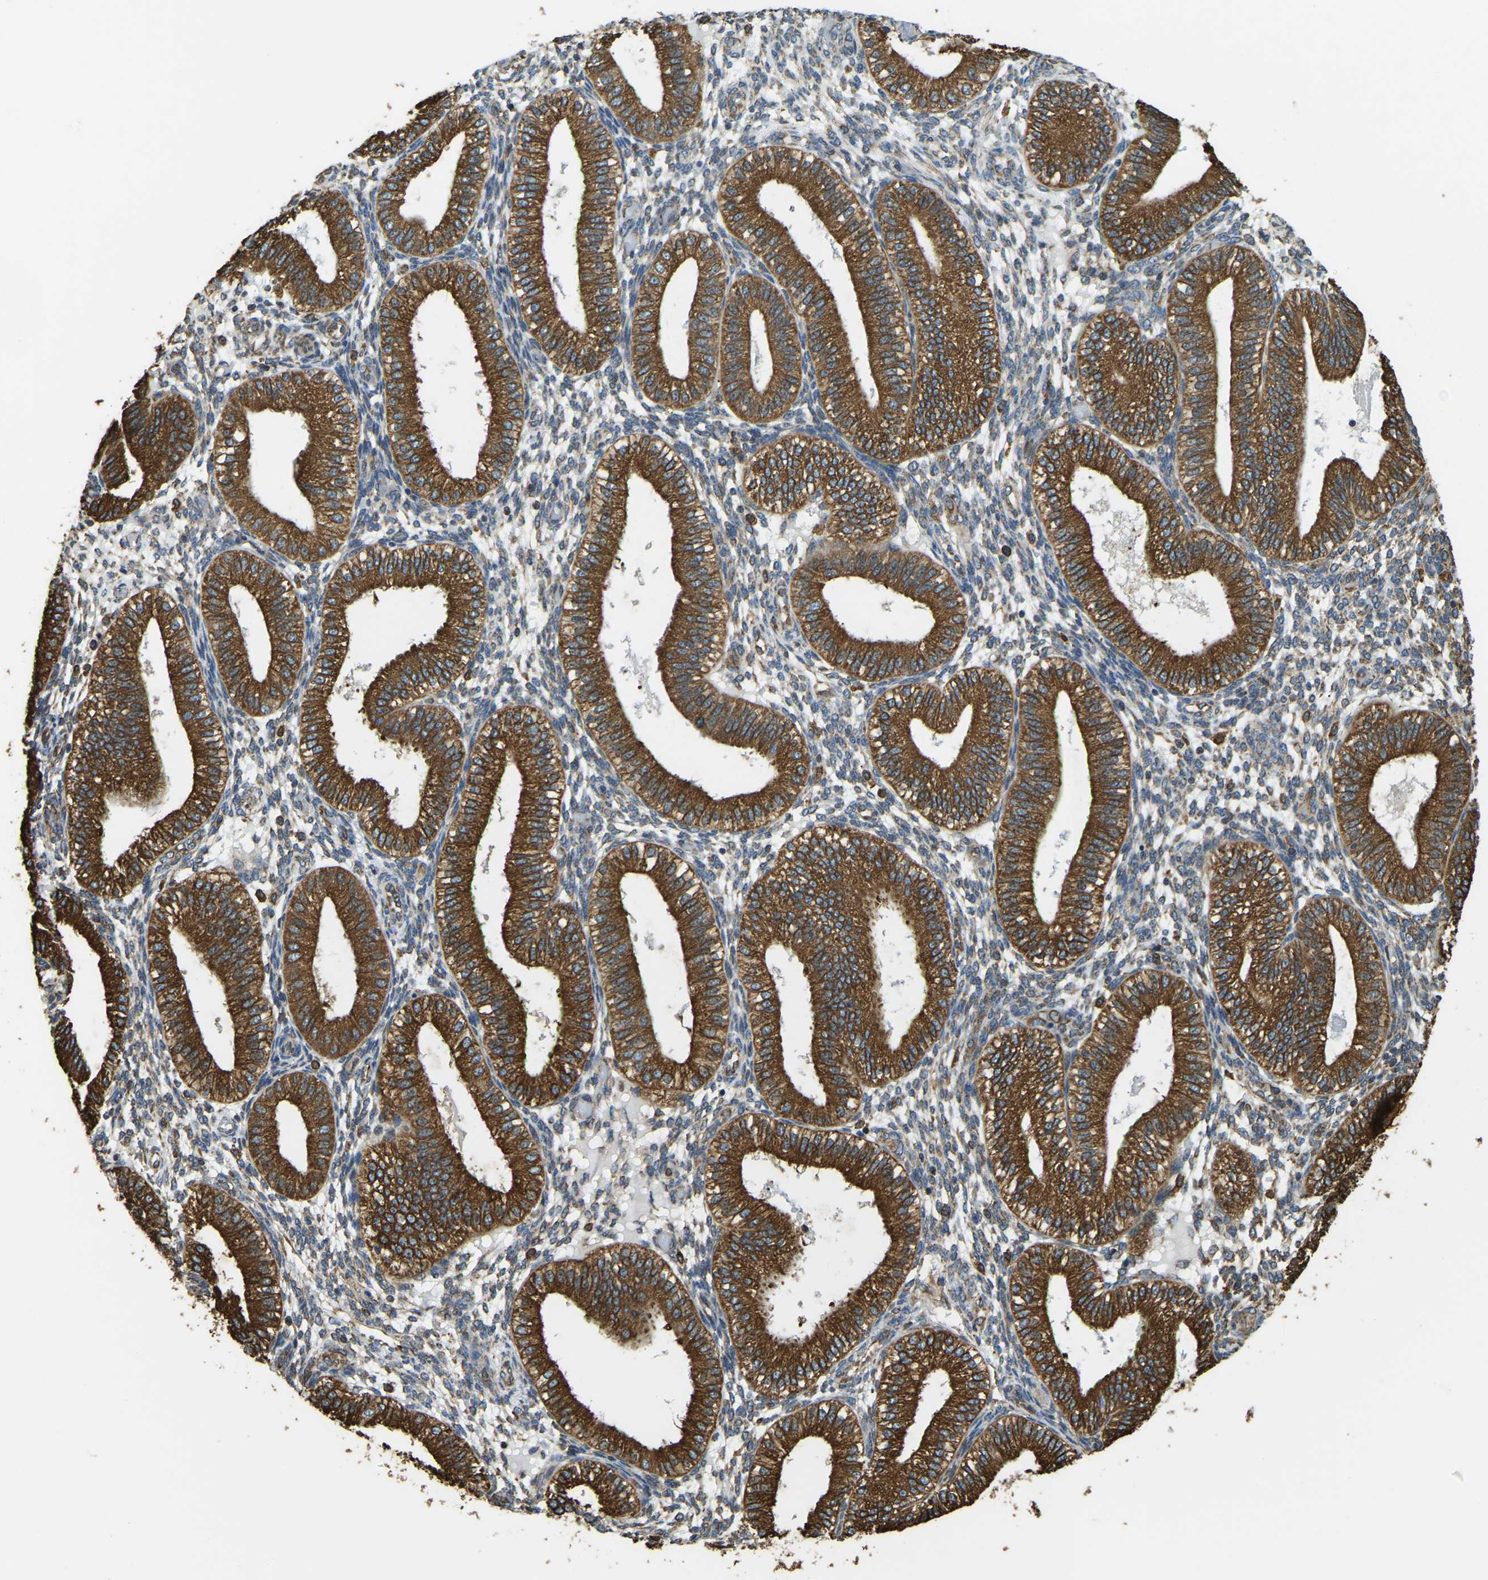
{"staining": {"intensity": "moderate", "quantity": ">75%", "location": "cytoplasmic/membranous"}, "tissue": "endometrium", "cell_type": "Cells in endometrial stroma", "image_type": "normal", "snomed": [{"axis": "morphology", "description": "Normal tissue, NOS"}, {"axis": "topography", "description": "Endometrium"}], "caption": "This is an image of immunohistochemistry (IHC) staining of normal endometrium, which shows moderate positivity in the cytoplasmic/membranous of cells in endometrial stroma.", "gene": "RNF115", "patient": {"sex": "female", "age": 39}}